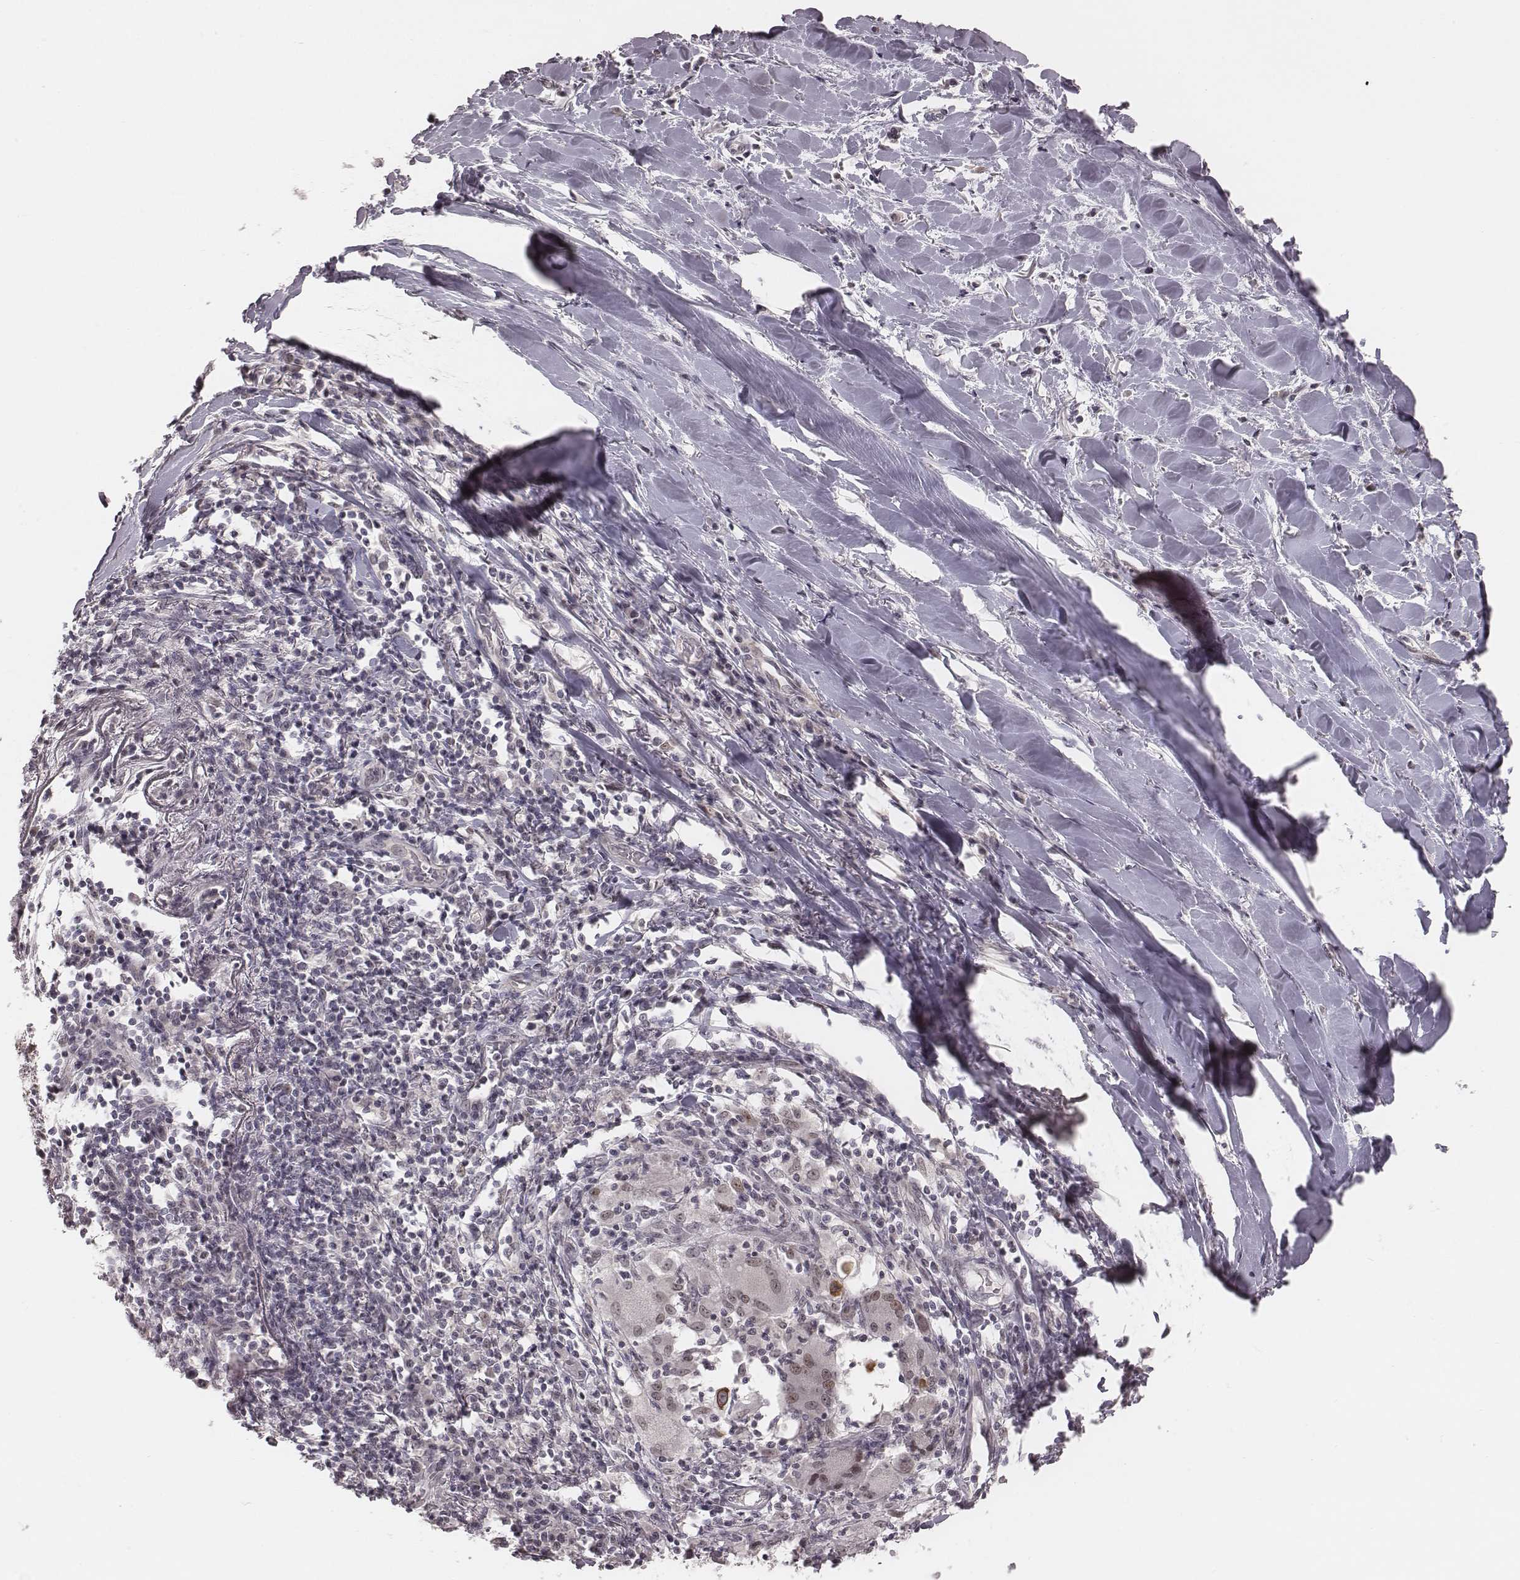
{"staining": {"intensity": "negative", "quantity": "none", "location": "none"}, "tissue": "lung cancer", "cell_type": "Tumor cells", "image_type": "cancer", "snomed": [{"axis": "morphology", "description": "Squamous cell carcinoma, NOS"}, {"axis": "topography", "description": "Lung"}], "caption": "Immunohistochemistry photomicrograph of neoplastic tissue: human lung squamous cell carcinoma stained with DAB (3,3'-diaminobenzidine) reveals no significant protein positivity in tumor cells.", "gene": "IQCG", "patient": {"sex": "male", "age": 57}}